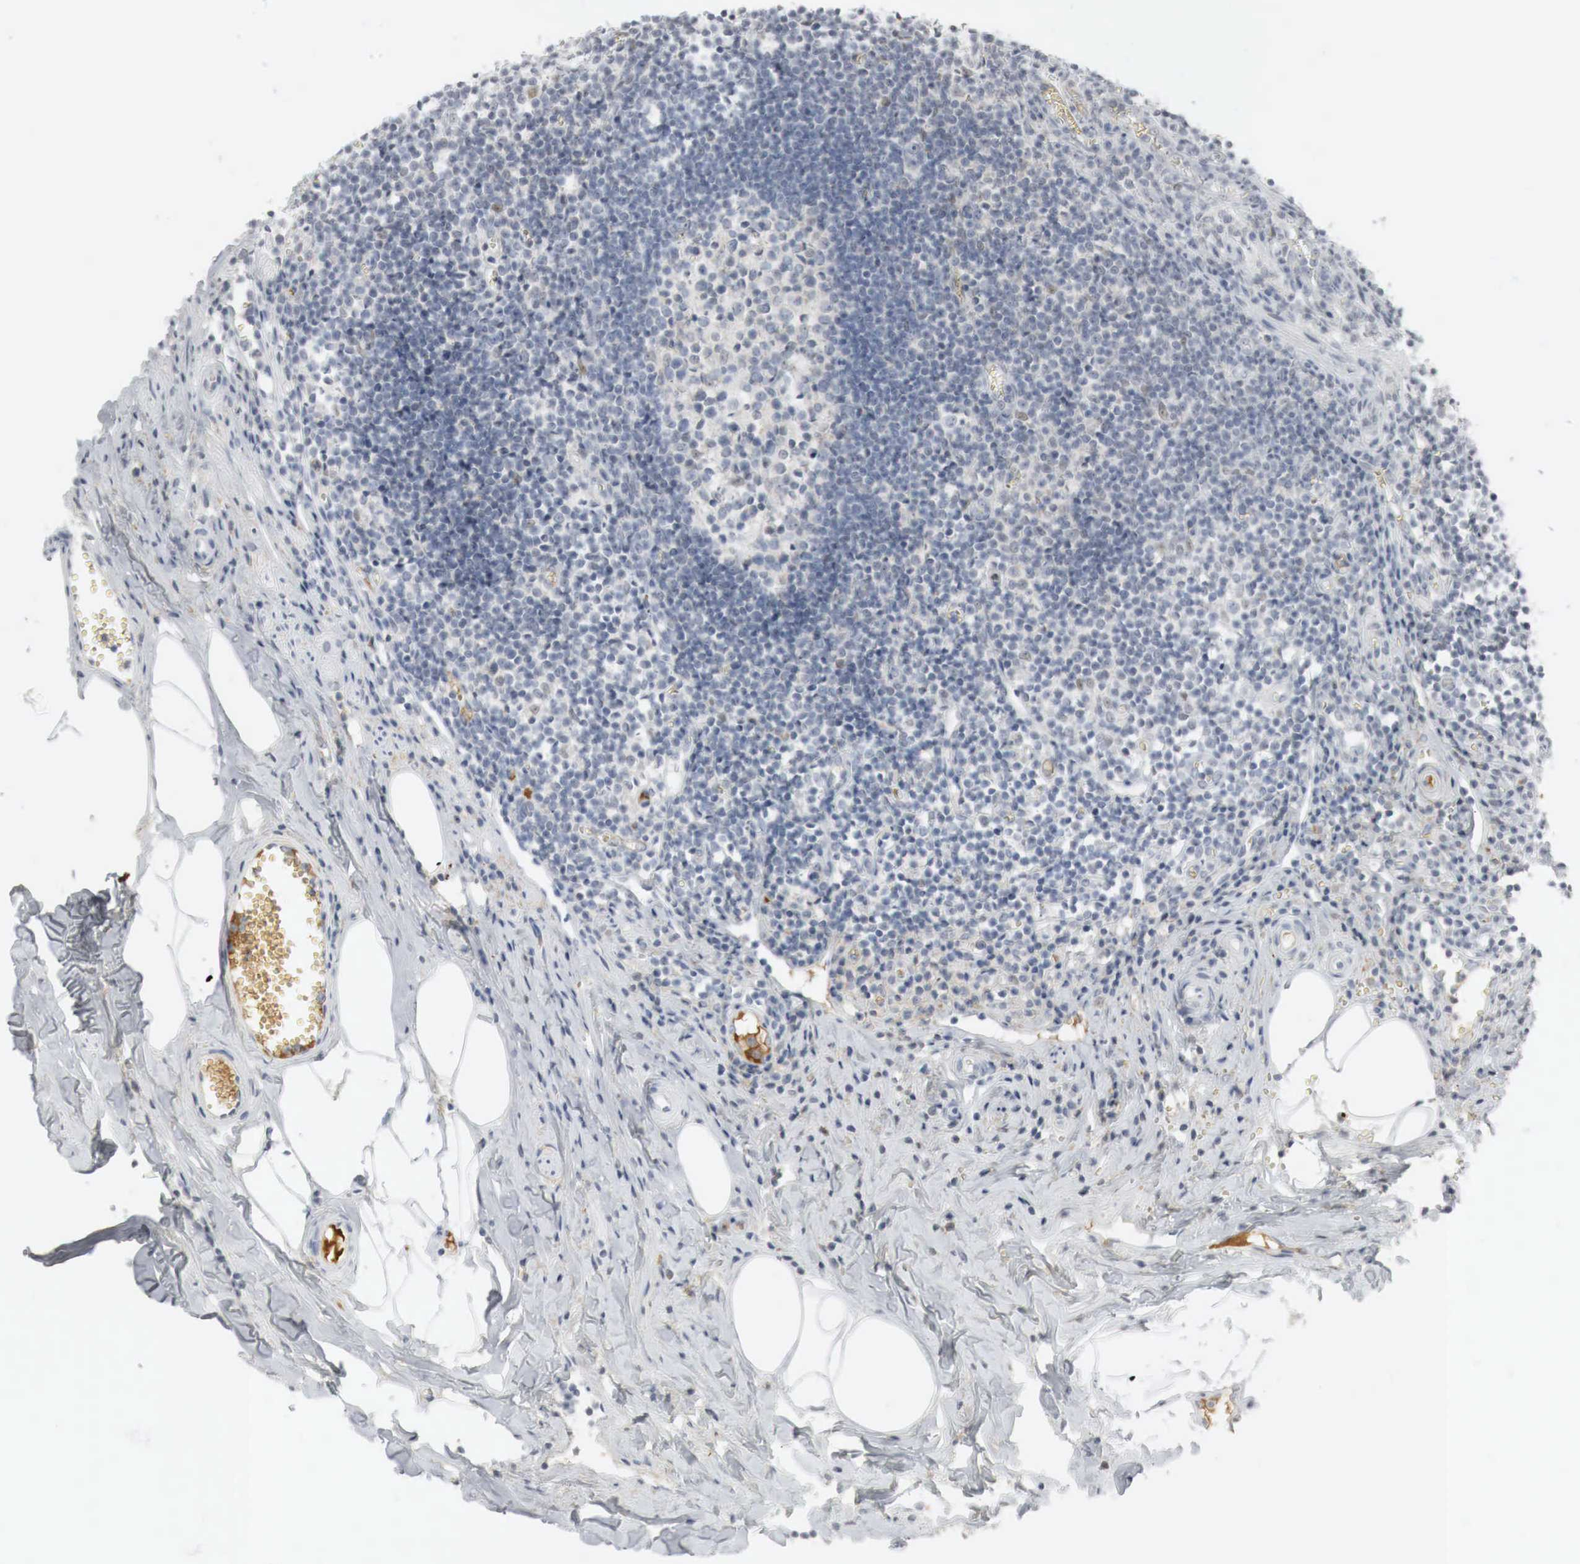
{"staining": {"intensity": "weak", "quantity": "<25%", "location": "cytoplasmic/membranous,nuclear"}, "tissue": "appendix", "cell_type": "Glandular cells", "image_type": "normal", "snomed": [{"axis": "morphology", "description": "Normal tissue, NOS"}, {"axis": "topography", "description": "Appendix"}], "caption": "Glandular cells show no significant staining in benign appendix. (Stains: DAB (3,3'-diaminobenzidine) immunohistochemistry (IHC) with hematoxylin counter stain, Microscopy: brightfield microscopy at high magnification).", "gene": "MYC", "patient": {"sex": "female", "age": 19}}